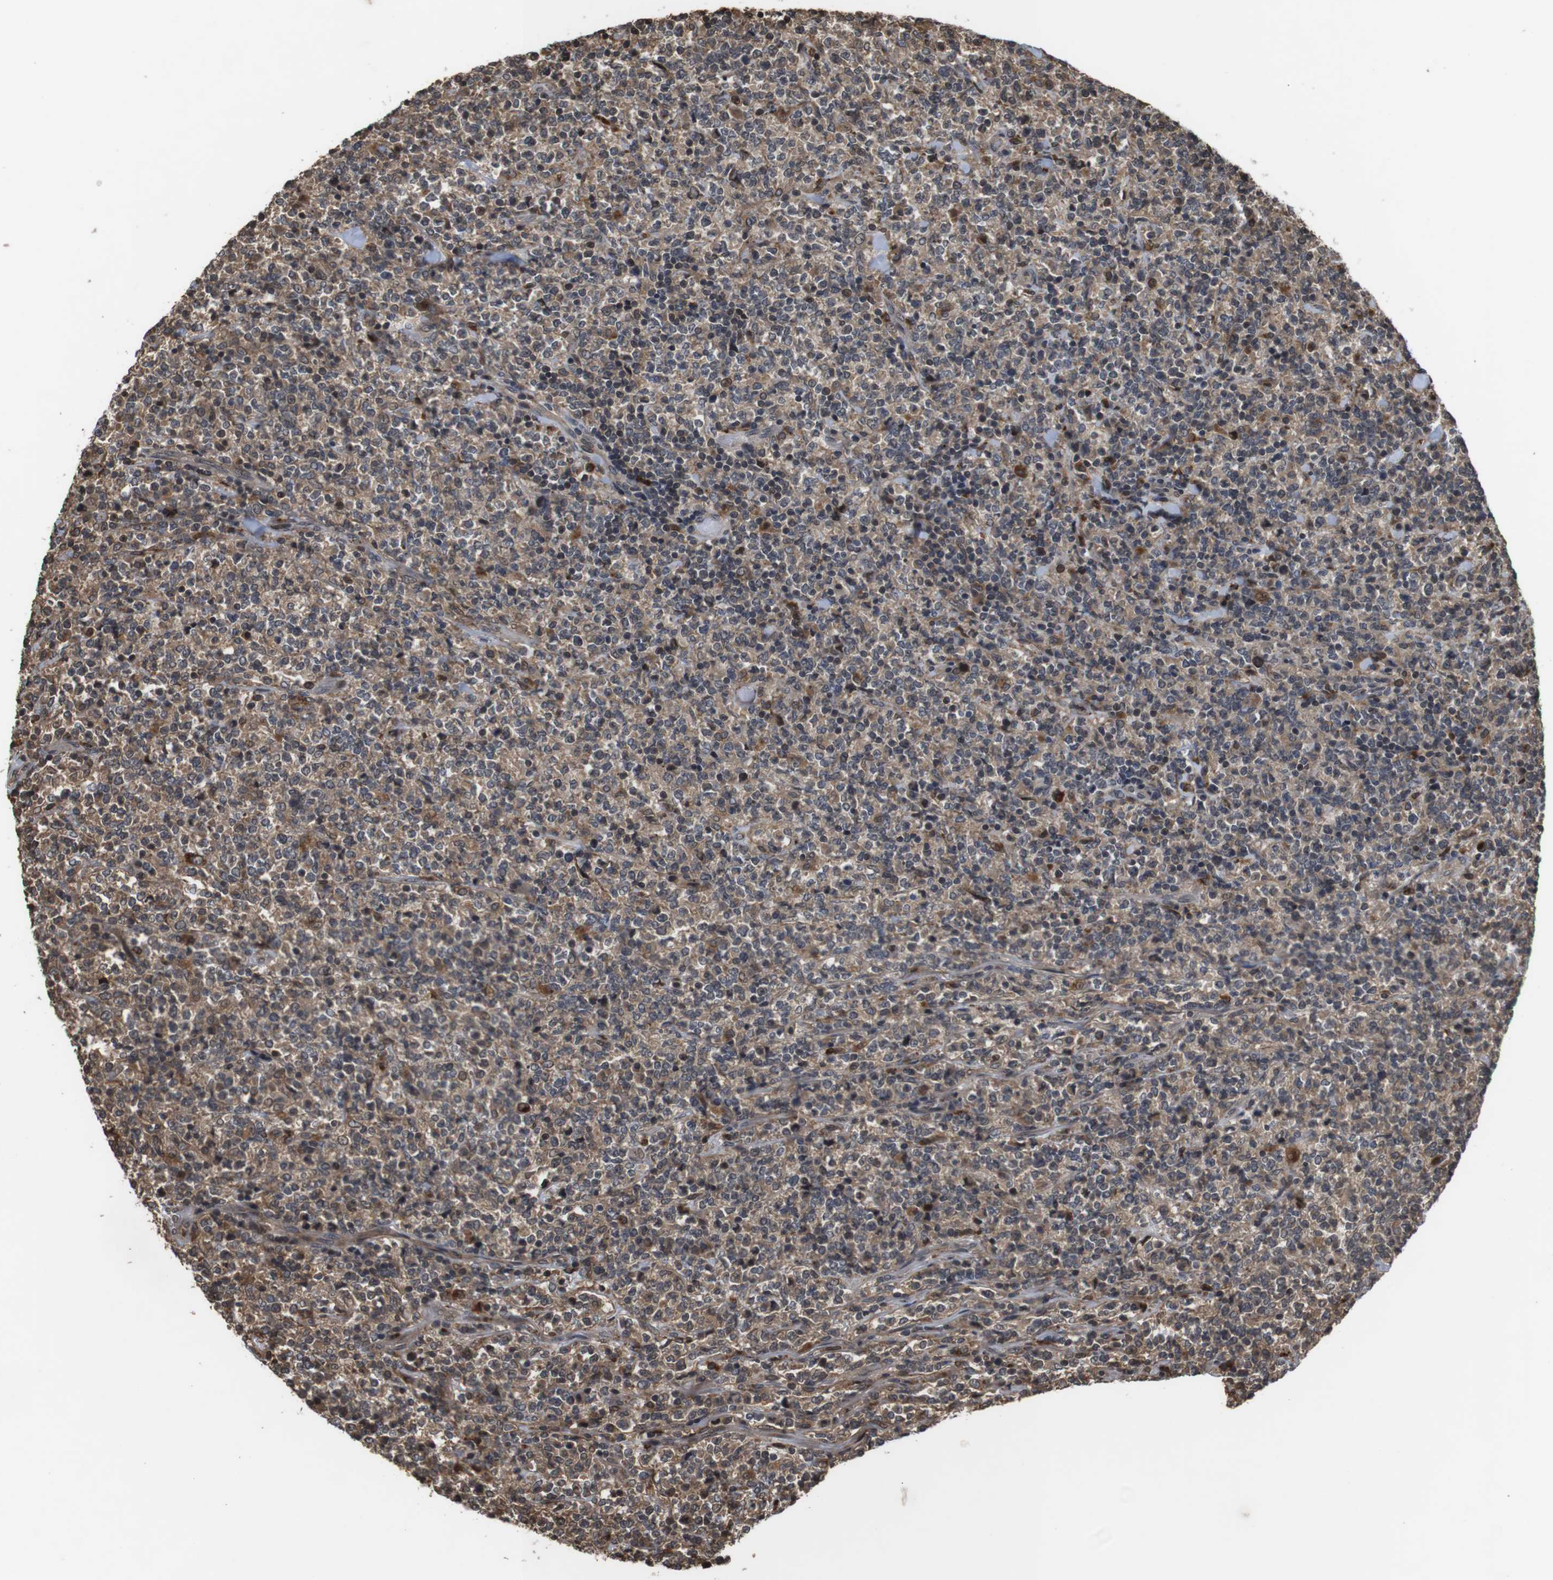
{"staining": {"intensity": "moderate", "quantity": "<25%", "location": "cytoplasmic/membranous,nuclear"}, "tissue": "lymphoma", "cell_type": "Tumor cells", "image_type": "cancer", "snomed": [{"axis": "morphology", "description": "Malignant lymphoma, non-Hodgkin's type, High grade"}, {"axis": "topography", "description": "Soft tissue"}], "caption": "Tumor cells reveal moderate cytoplasmic/membranous and nuclear expression in about <25% of cells in lymphoma.", "gene": "FZD10", "patient": {"sex": "male", "age": 18}}